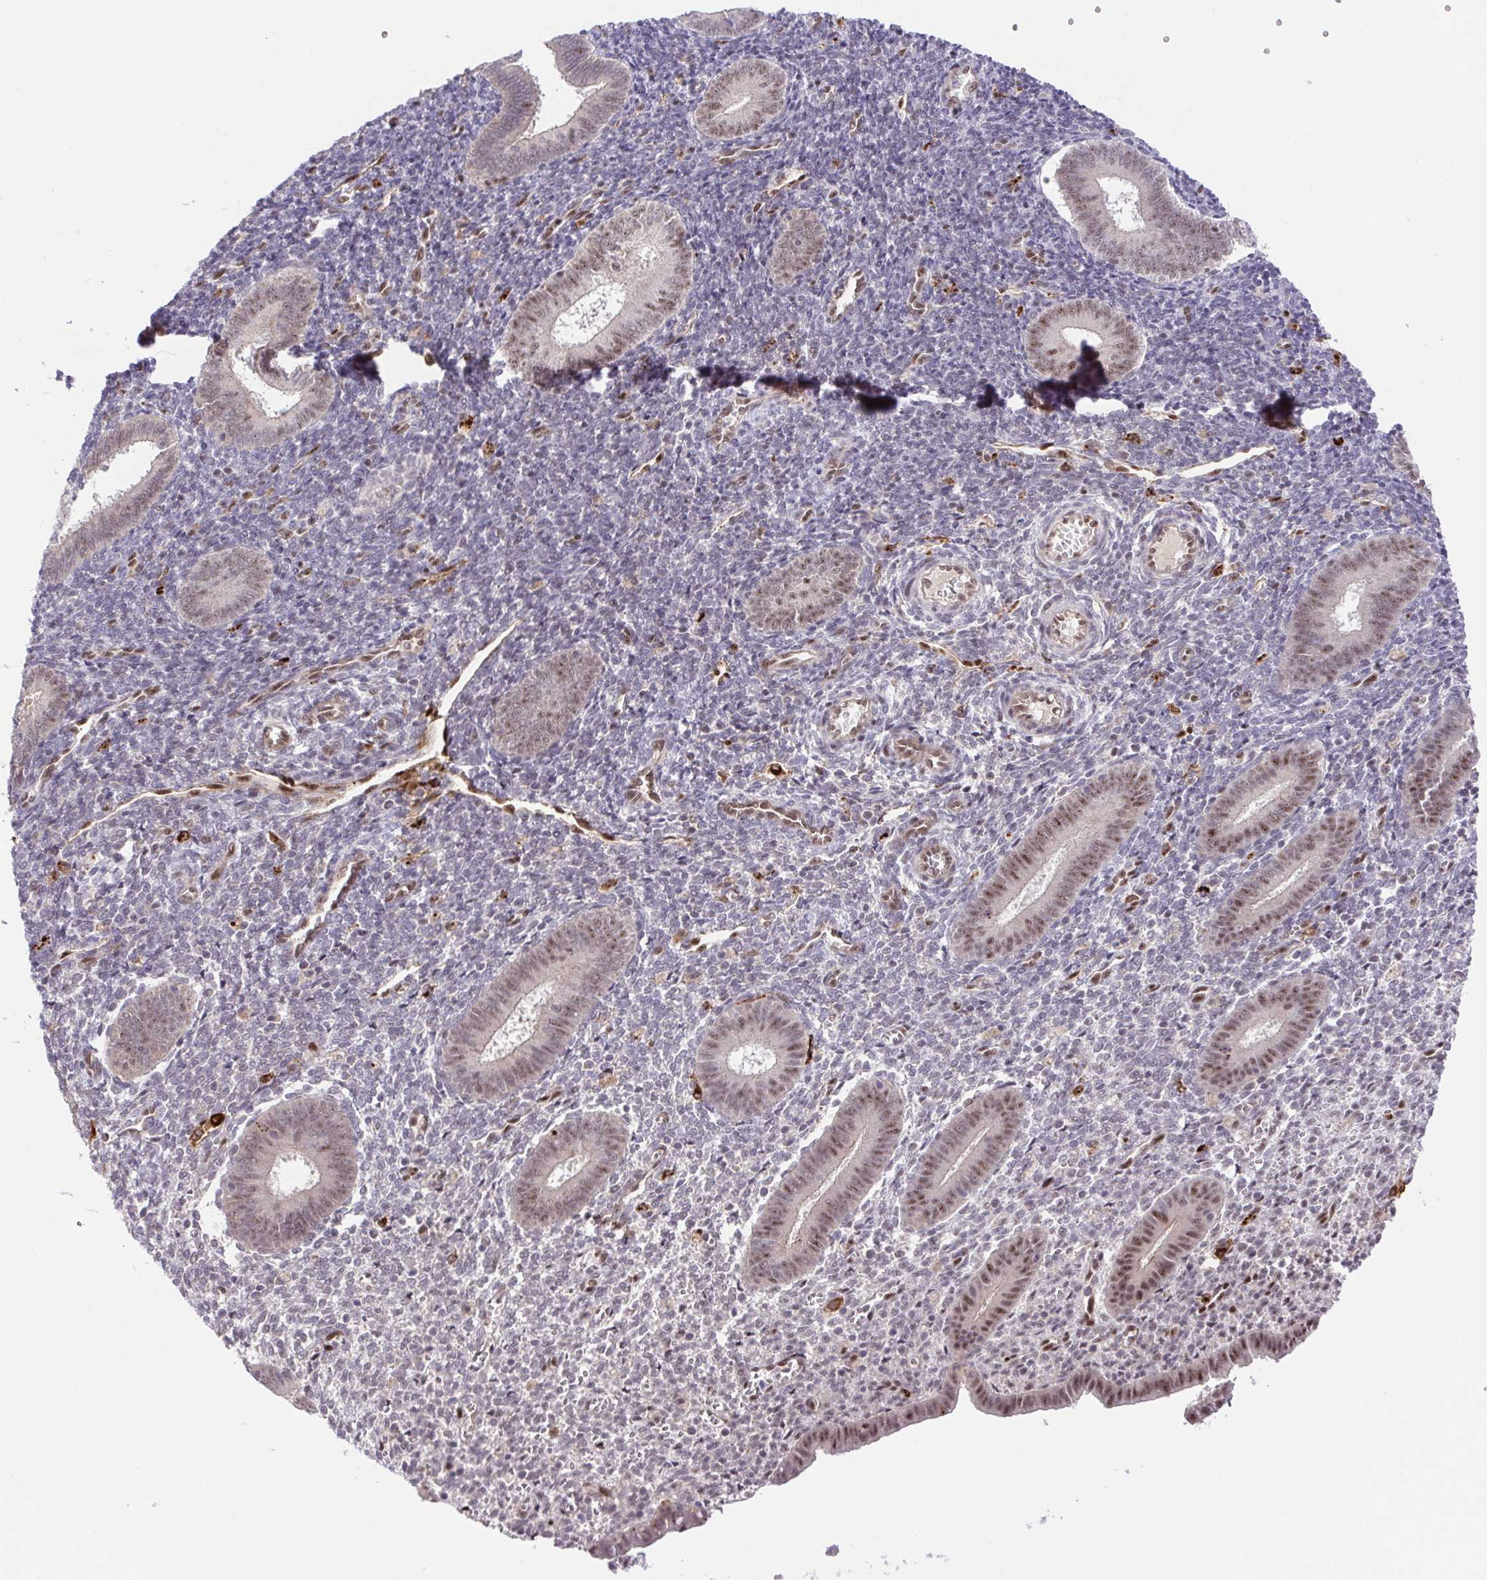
{"staining": {"intensity": "negative", "quantity": "none", "location": "none"}, "tissue": "endometrium", "cell_type": "Cells in endometrial stroma", "image_type": "normal", "snomed": [{"axis": "morphology", "description": "Normal tissue, NOS"}, {"axis": "topography", "description": "Endometrium"}], "caption": "Protein analysis of benign endometrium shows no significant expression in cells in endometrial stroma.", "gene": "ERG", "patient": {"sex": "female", "age": 25}}